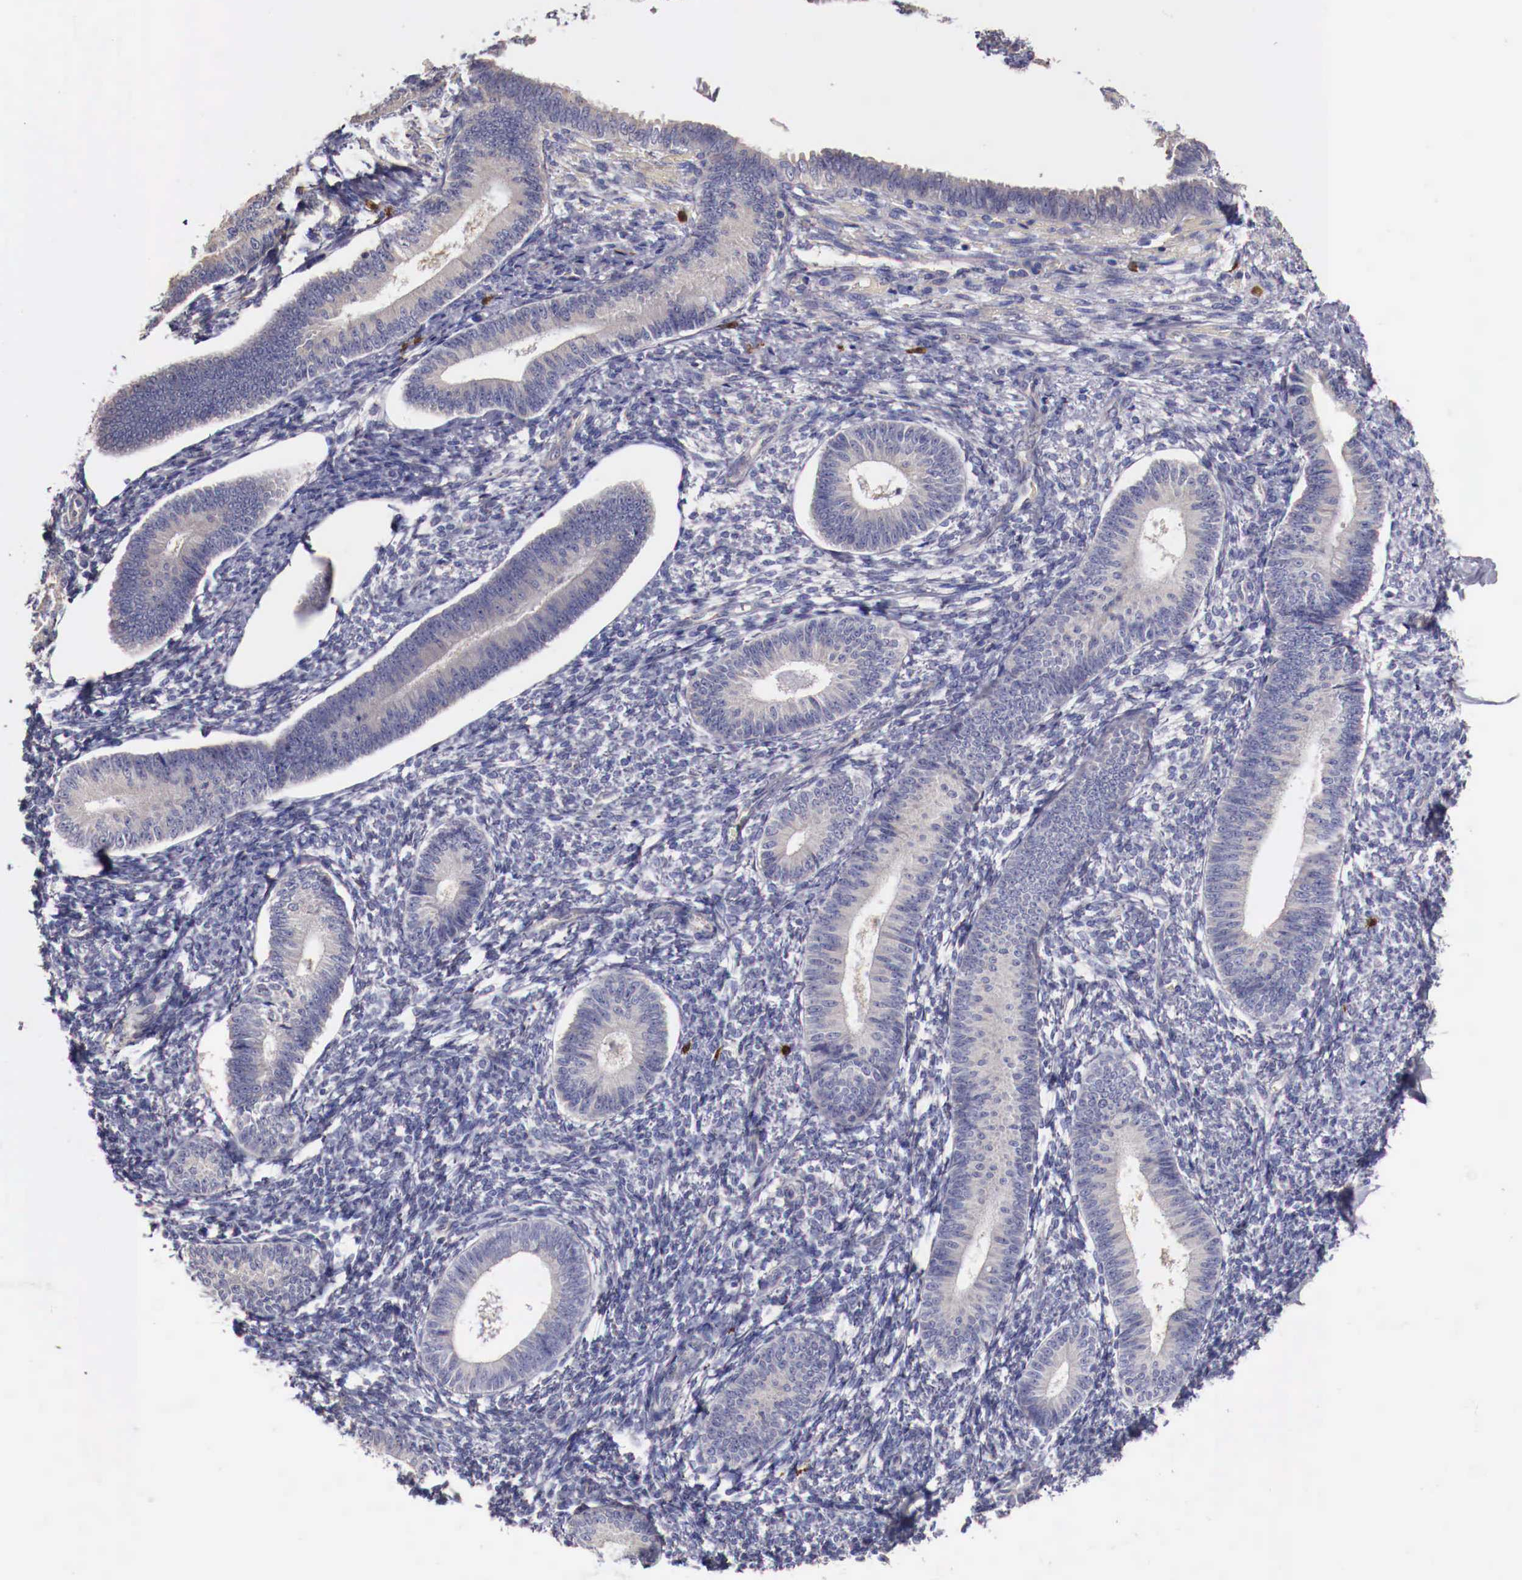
{"staining": {"intensity": "moderate", "quantity": "<25%", "location": "cytoplasmic/membranous"}, "tissue": "endometrium", "cell_type": "Cells in endometrial stroma", "image_type": "normal", "snomed": [{"axis": "morphology", "description": "Normal tissue, NOS"}, {"axis": "topography", "description": "Endometrium"}], "caption": "The immunohistochemical stain highlights moderate cytoplasmic/membranous positivity in cells in endometrial stroma of unremarkable endometrium.", "gene": "PITPNA", "patient": {"sex": "female", "age": 82}}